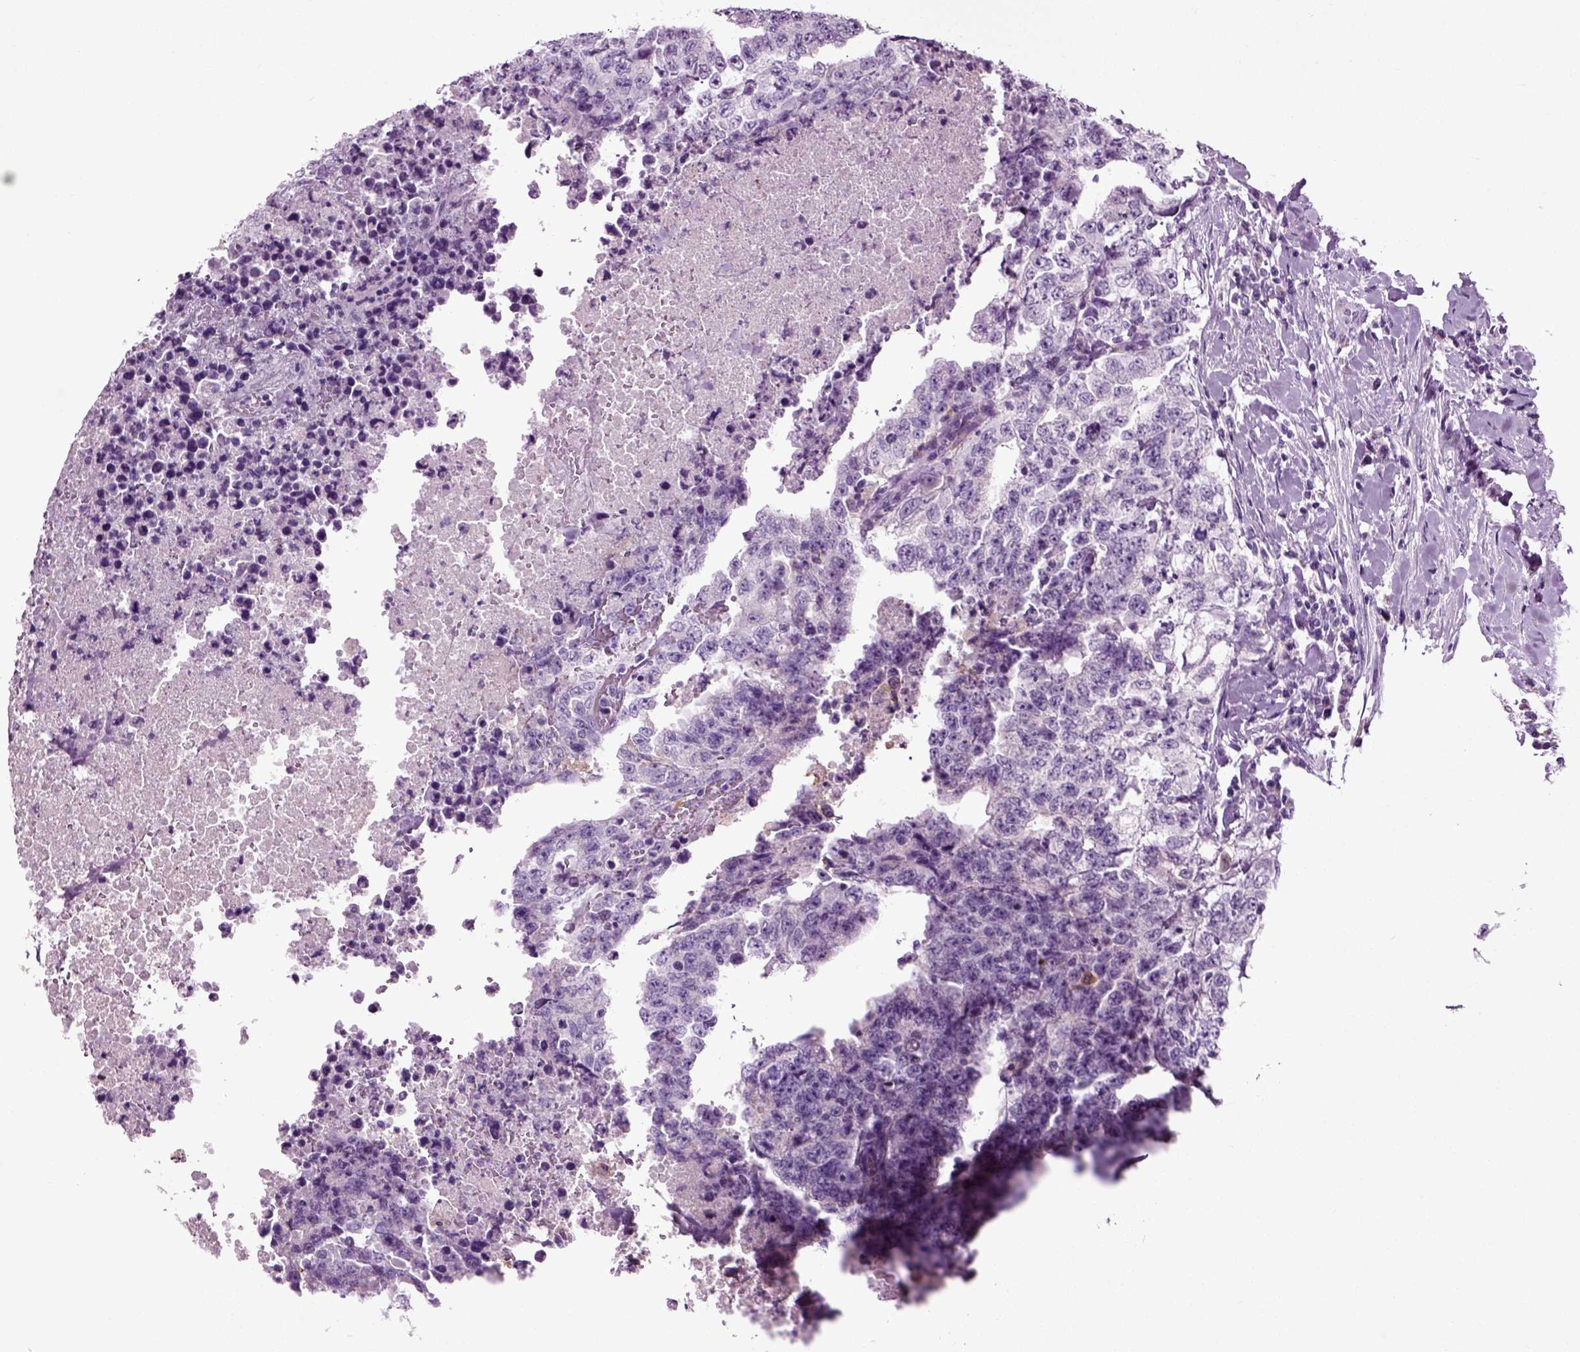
{"staining": {"intensity": "negative", "quantity": "none", "location": "none"}, "tissue": "testis cancer", "cell_type": "Tumor cells", "image_type": "cancer", "snomed": [{"axis": "morphology", "description": "Carcinoma, Embryonal, NOS"}, {"axis": "topography", "description": "Testis"}], "caption": "Protein analysis of testis cancer reveals no significant expression in tumor cells. (DAB IHC, high magnification).", "gene": "DNAH10", "patient": {"sex": "male", "age": 24}}